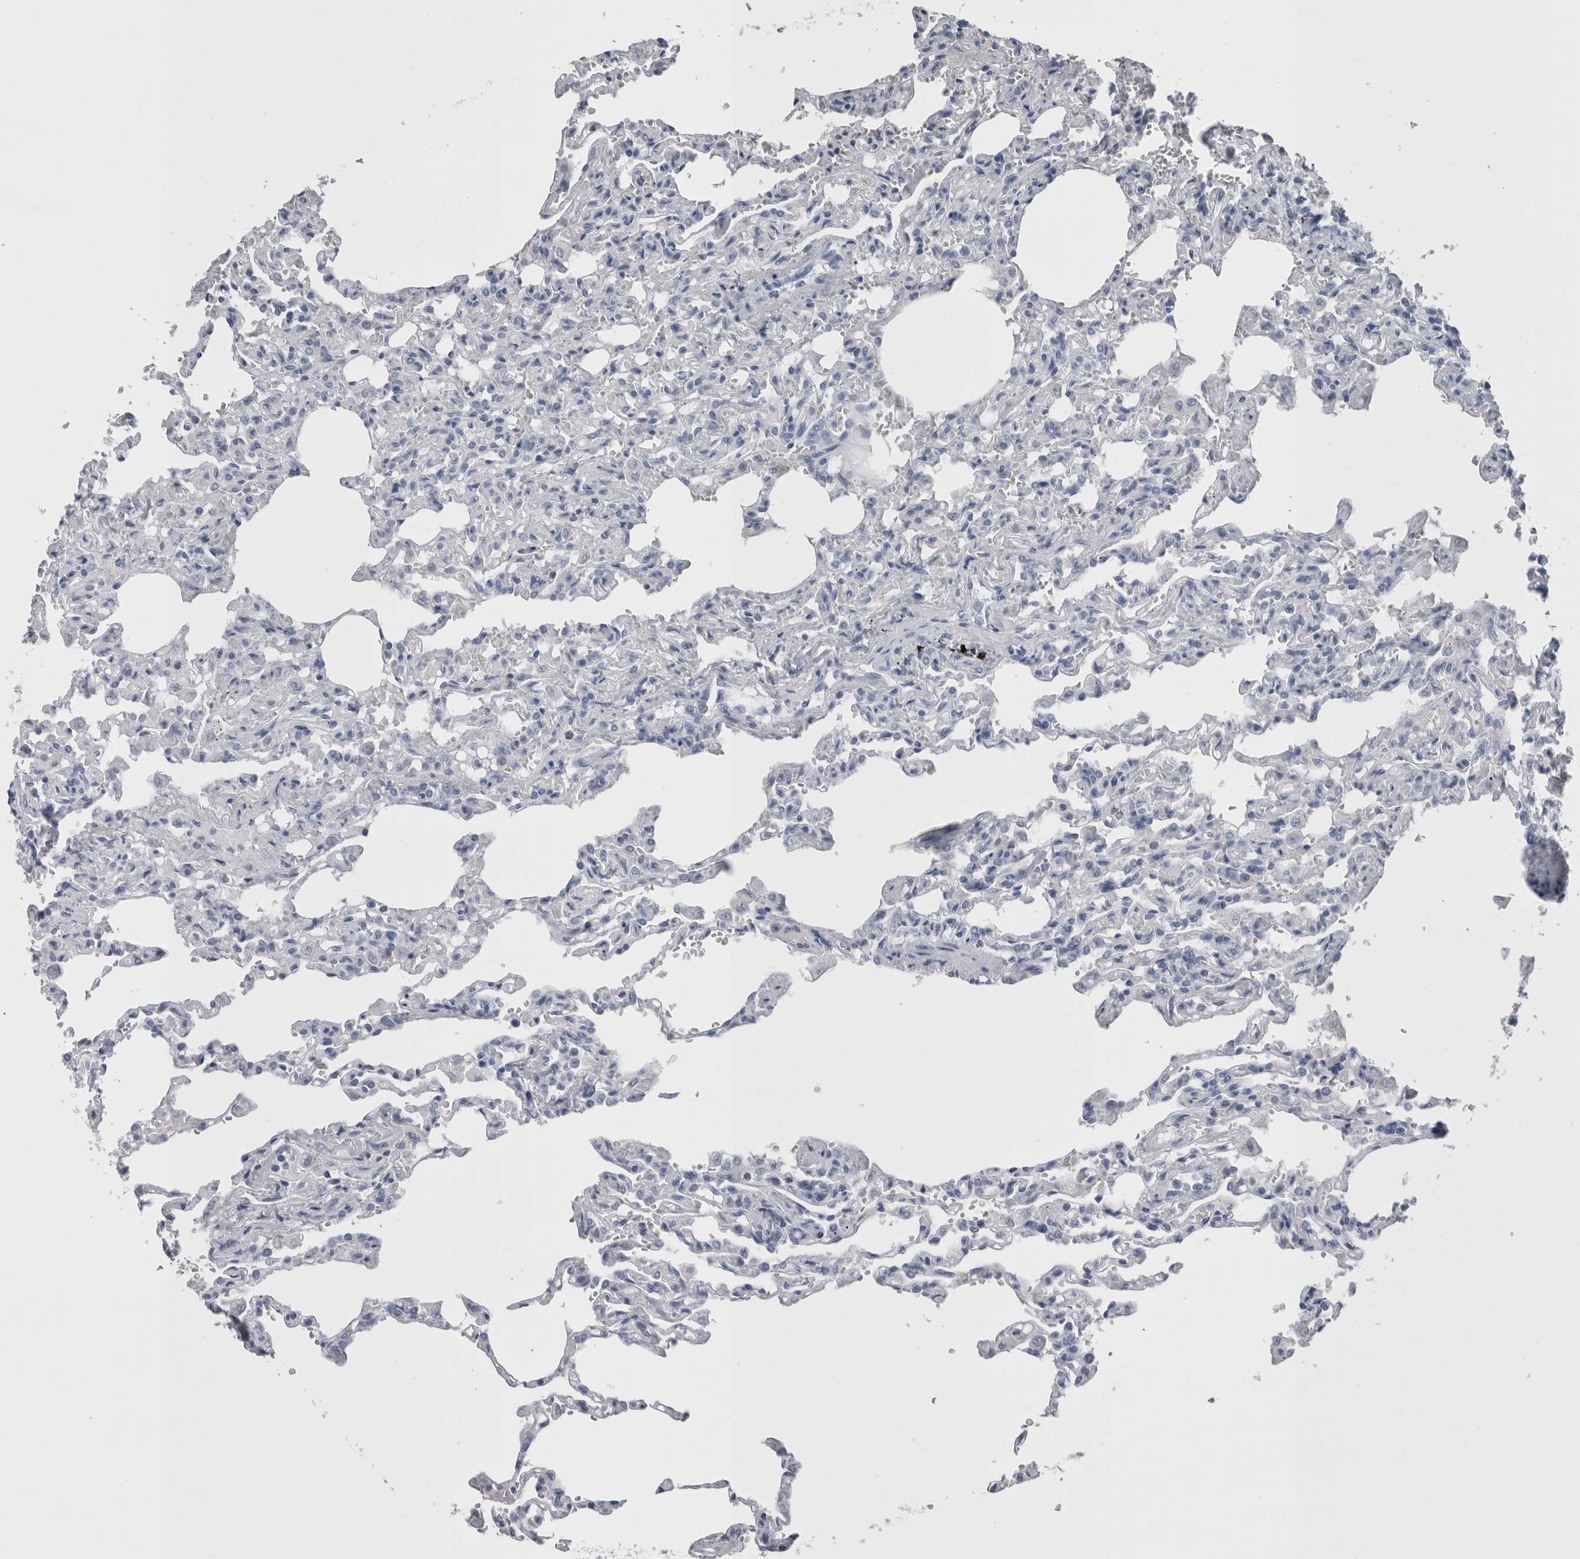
{"staining": {"intensity": "negative", "quantity": "none", "location": "none"}, "tissue": "lung", "cell_type": "Alveolar cells", "image_type": "normal", "snomed": [{"axis": "morphology", "description": "Normal tissue, NOS"}, {"axis": "topography", "description": "Lung"}], "caption": "This is an immunohistochemistry (IHC) histopathology image of unremarkable human lung. There is no positivity in alveolar cells.", "gene": "CA8", "patient": {"sex": "male", "age": 21}}